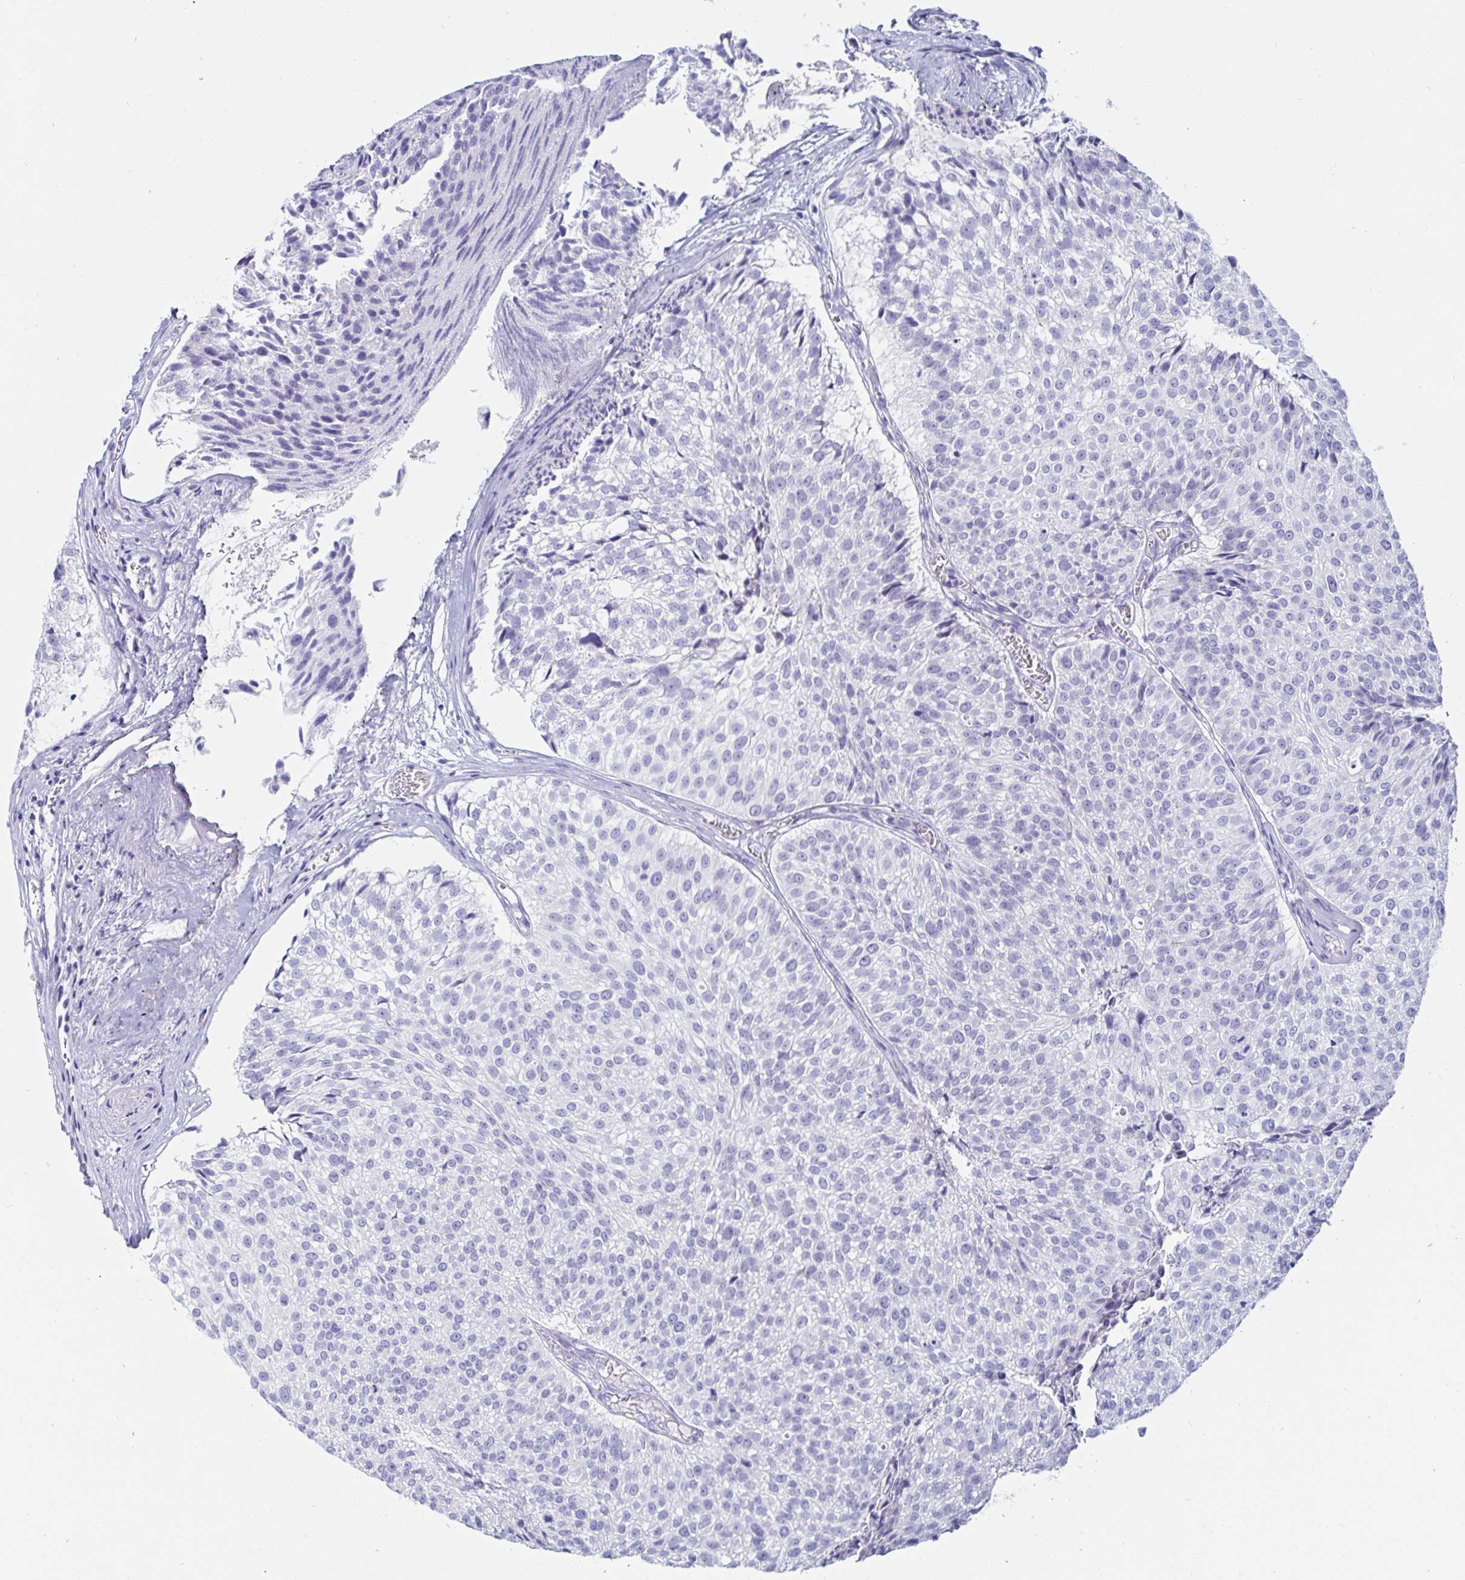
{"staining": {"intensity": "negative", "quantity": "none", "location": "none"}, "tissue": "urothelial cancer", "cell_type": "Tumor cells", "image_type": "cancer", "snomed": [{"axis": "morphology", "description": "Urothelial carcinoma, Low grade"}, {"axis": "topography", "description": "Urinary bladder"}], "caption": "This is an immunohistochemistry image of human urothelial cancer. There is no positivity in tumor cells.", "gene": "C4orf17", "patient": {"sex": "male", "age": 80}}